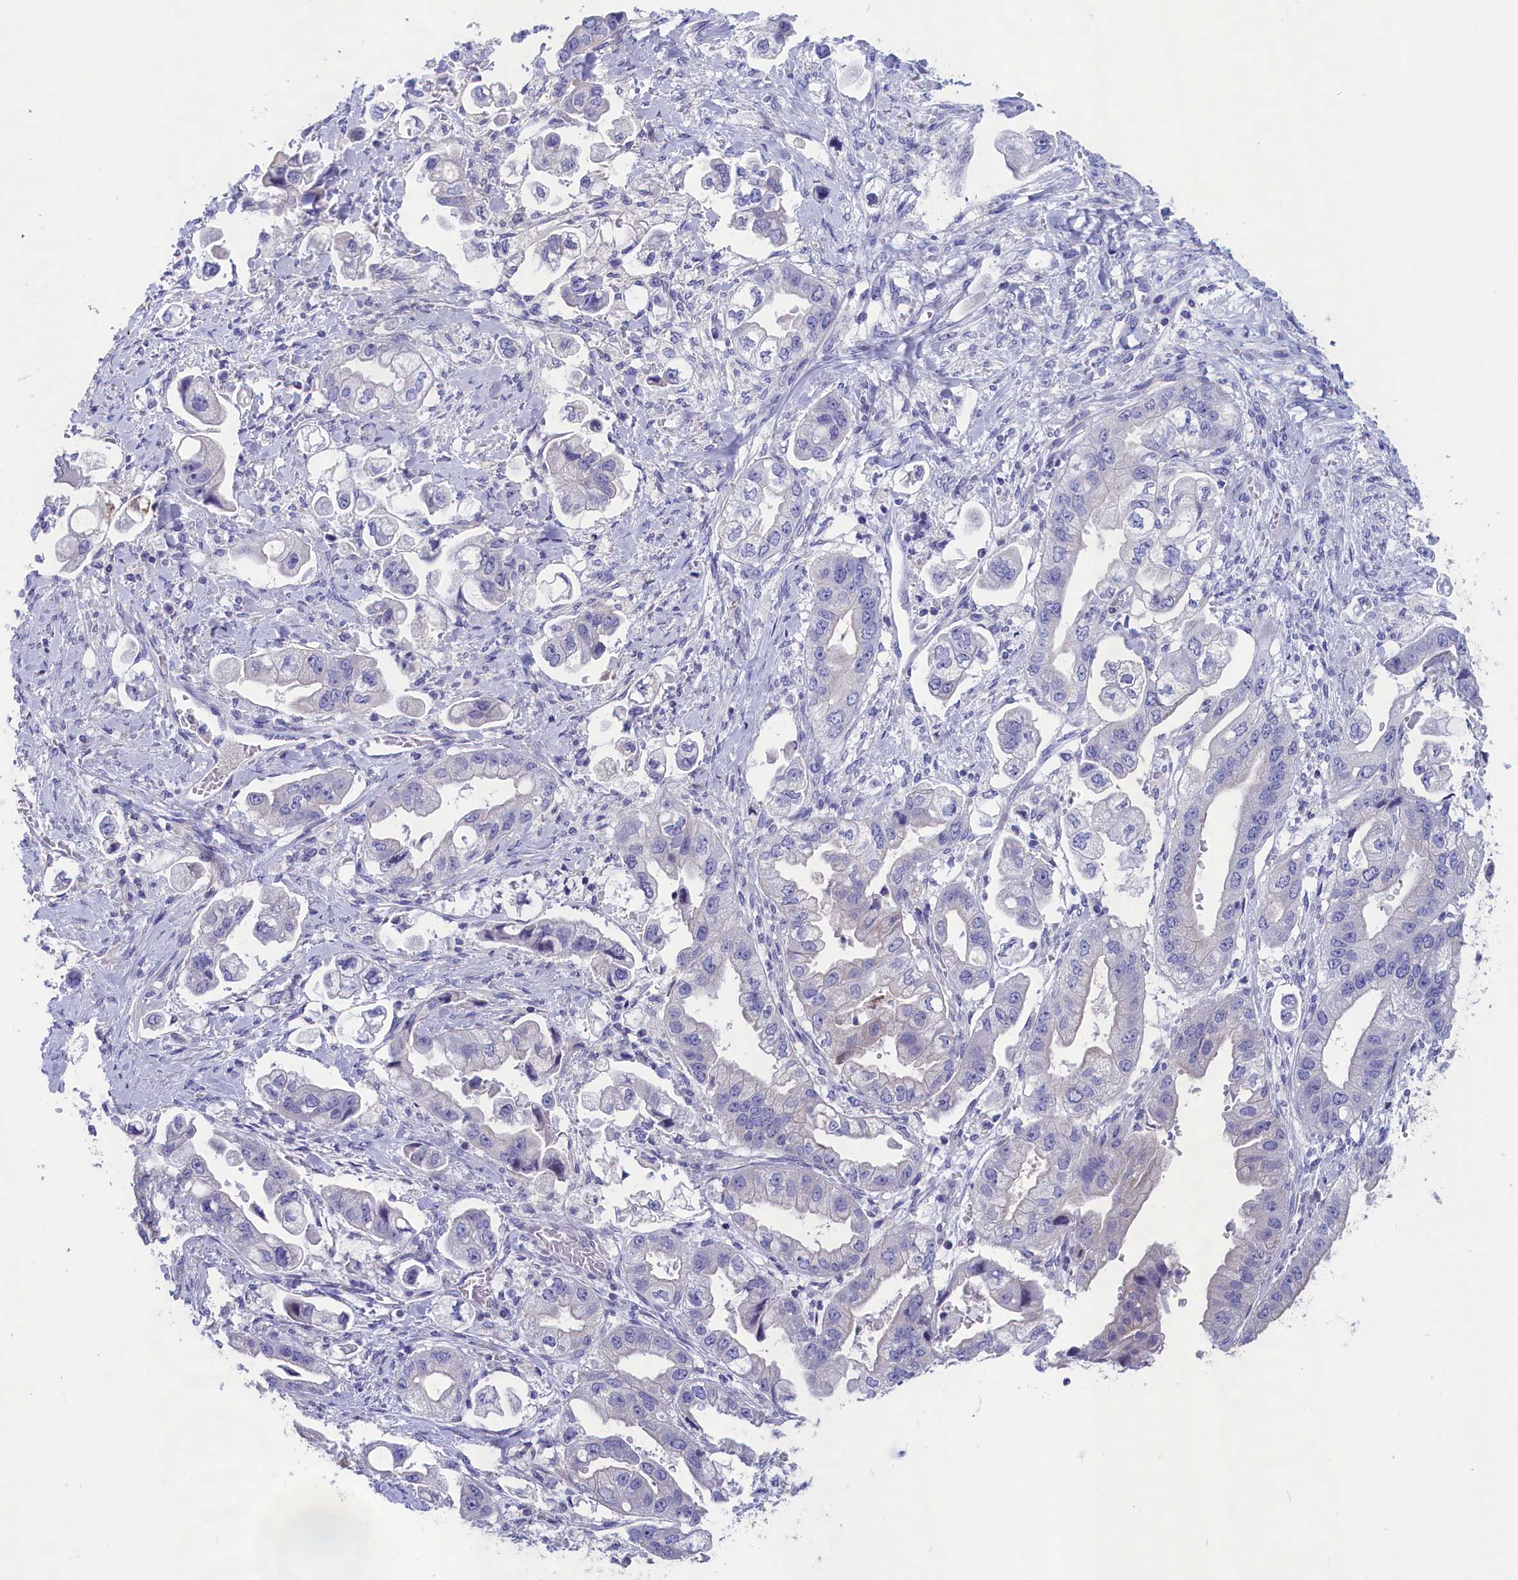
{"staining": {"intensity": "negative", "quantity": "none", "location": "none"}, "tissue": "stomach cancer", "cell_type": "Tumor cells", "image_type": "cancer", "snomed": [{"axis": "morphology", "description": "Adenocarcinoma, NOS"}, {"axis": "topography", "description": "Stomach"}], "caption": "This histopathology image is of stomach cancer stained with immunohistochemistry to label a protein in brown with the nuclei are counter-stained blue. There is no staining in tumor cells.", "gene": "PRDM12", "patient": {"sex": "male", "age": 62}}